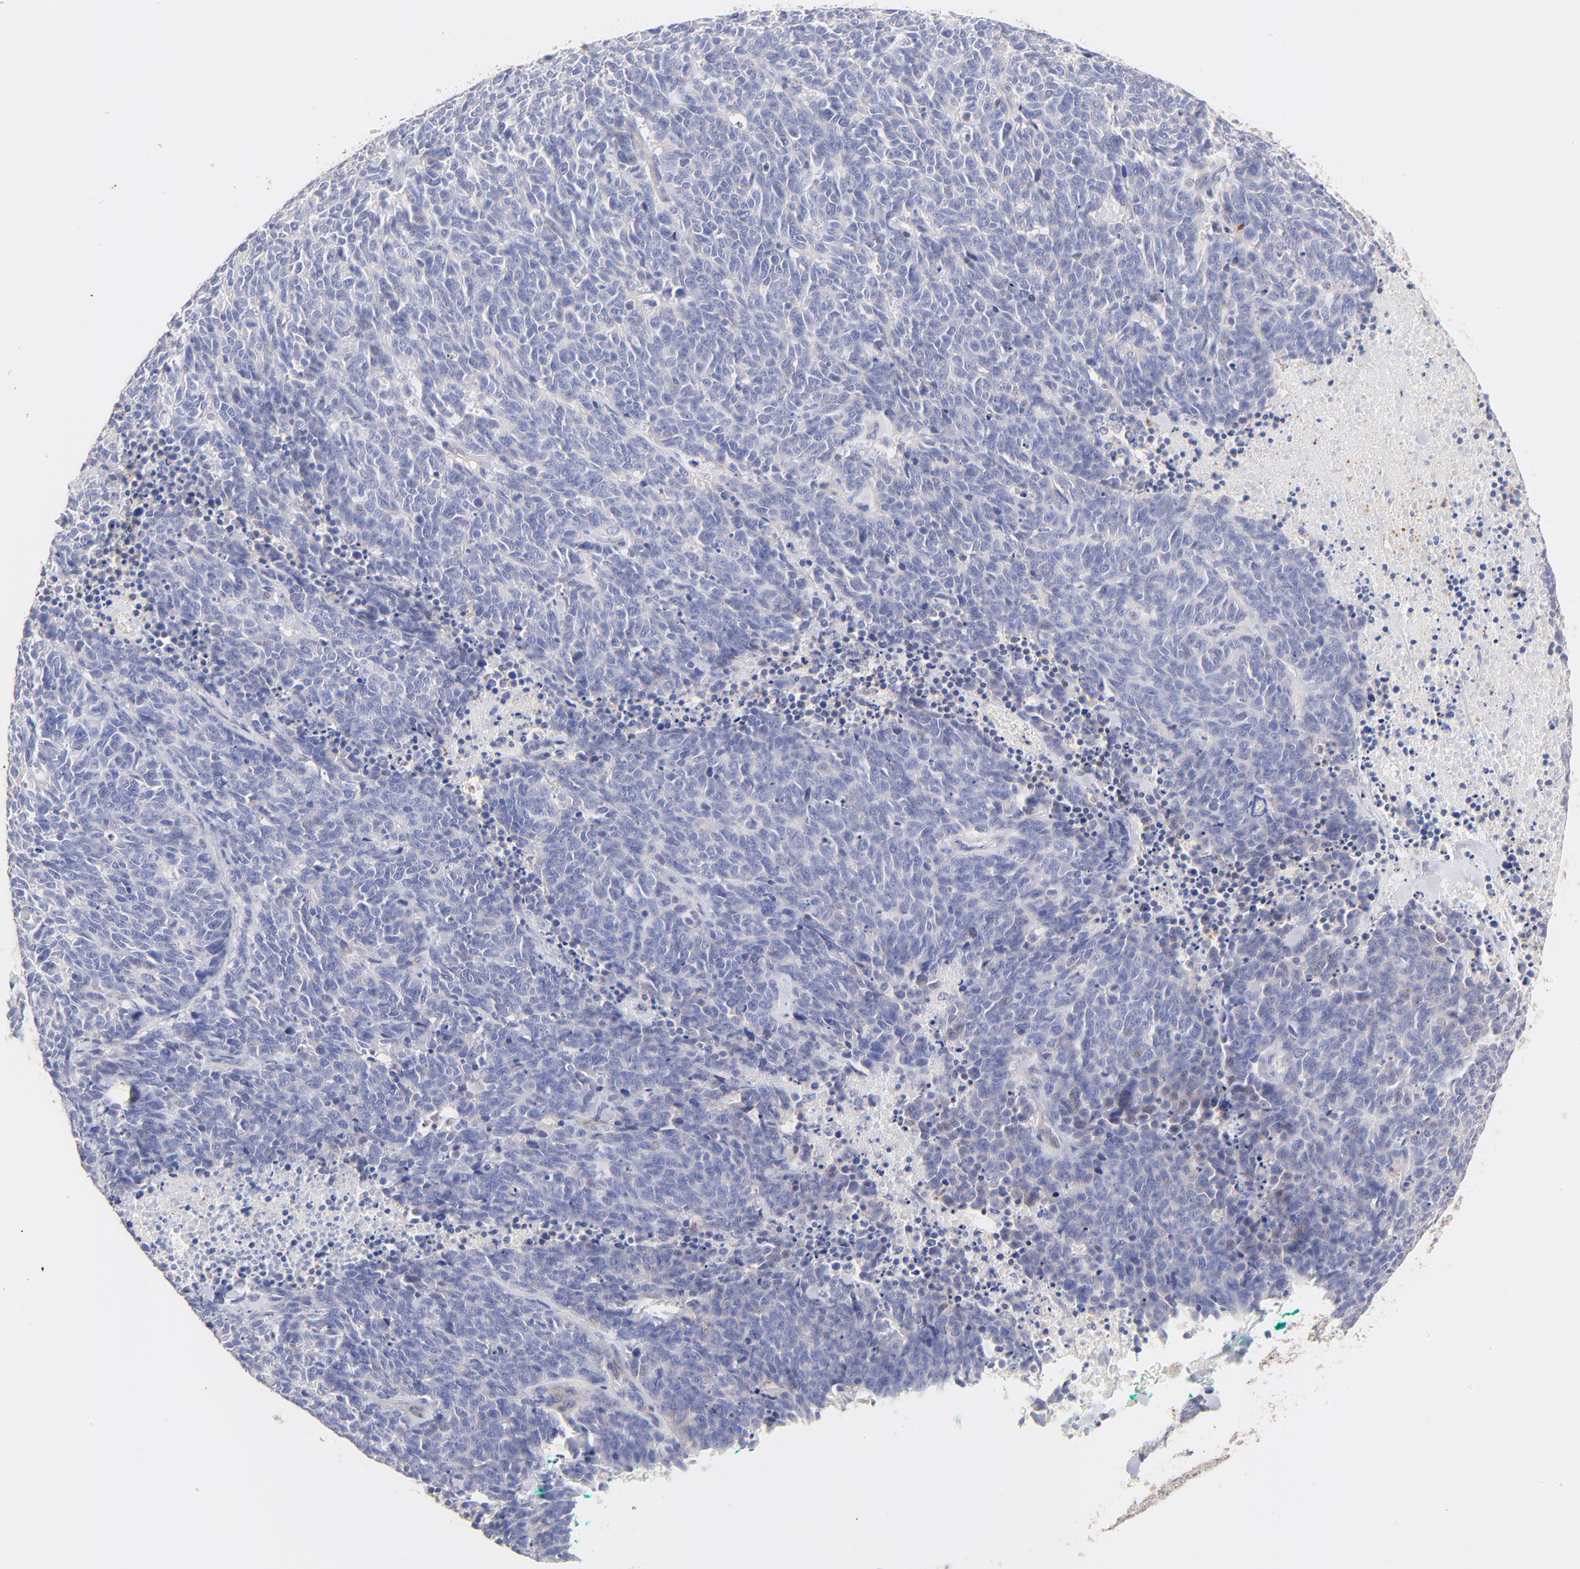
{"staining": {"intensity": "weak", "quantity": "<25%", "location": "cytoplasmic/membranous"}, "tissue": "lung cancer", "cell_type": "Tumor cells", "image_type": "cancer", "snomed": [{"axis": "morphology", "description": "Neoplasm, malignant, NOS"}, {"axis": "topography", "description": "Lung"}], "caption": "Immunohistochemistry micrograph of lung neoplasm (malignant) stained for a protein (brown), which demonstrates no positivity in tumor cells.", "gene": "ACTRT1", "patient": {"sex": "female", "age": 58}}